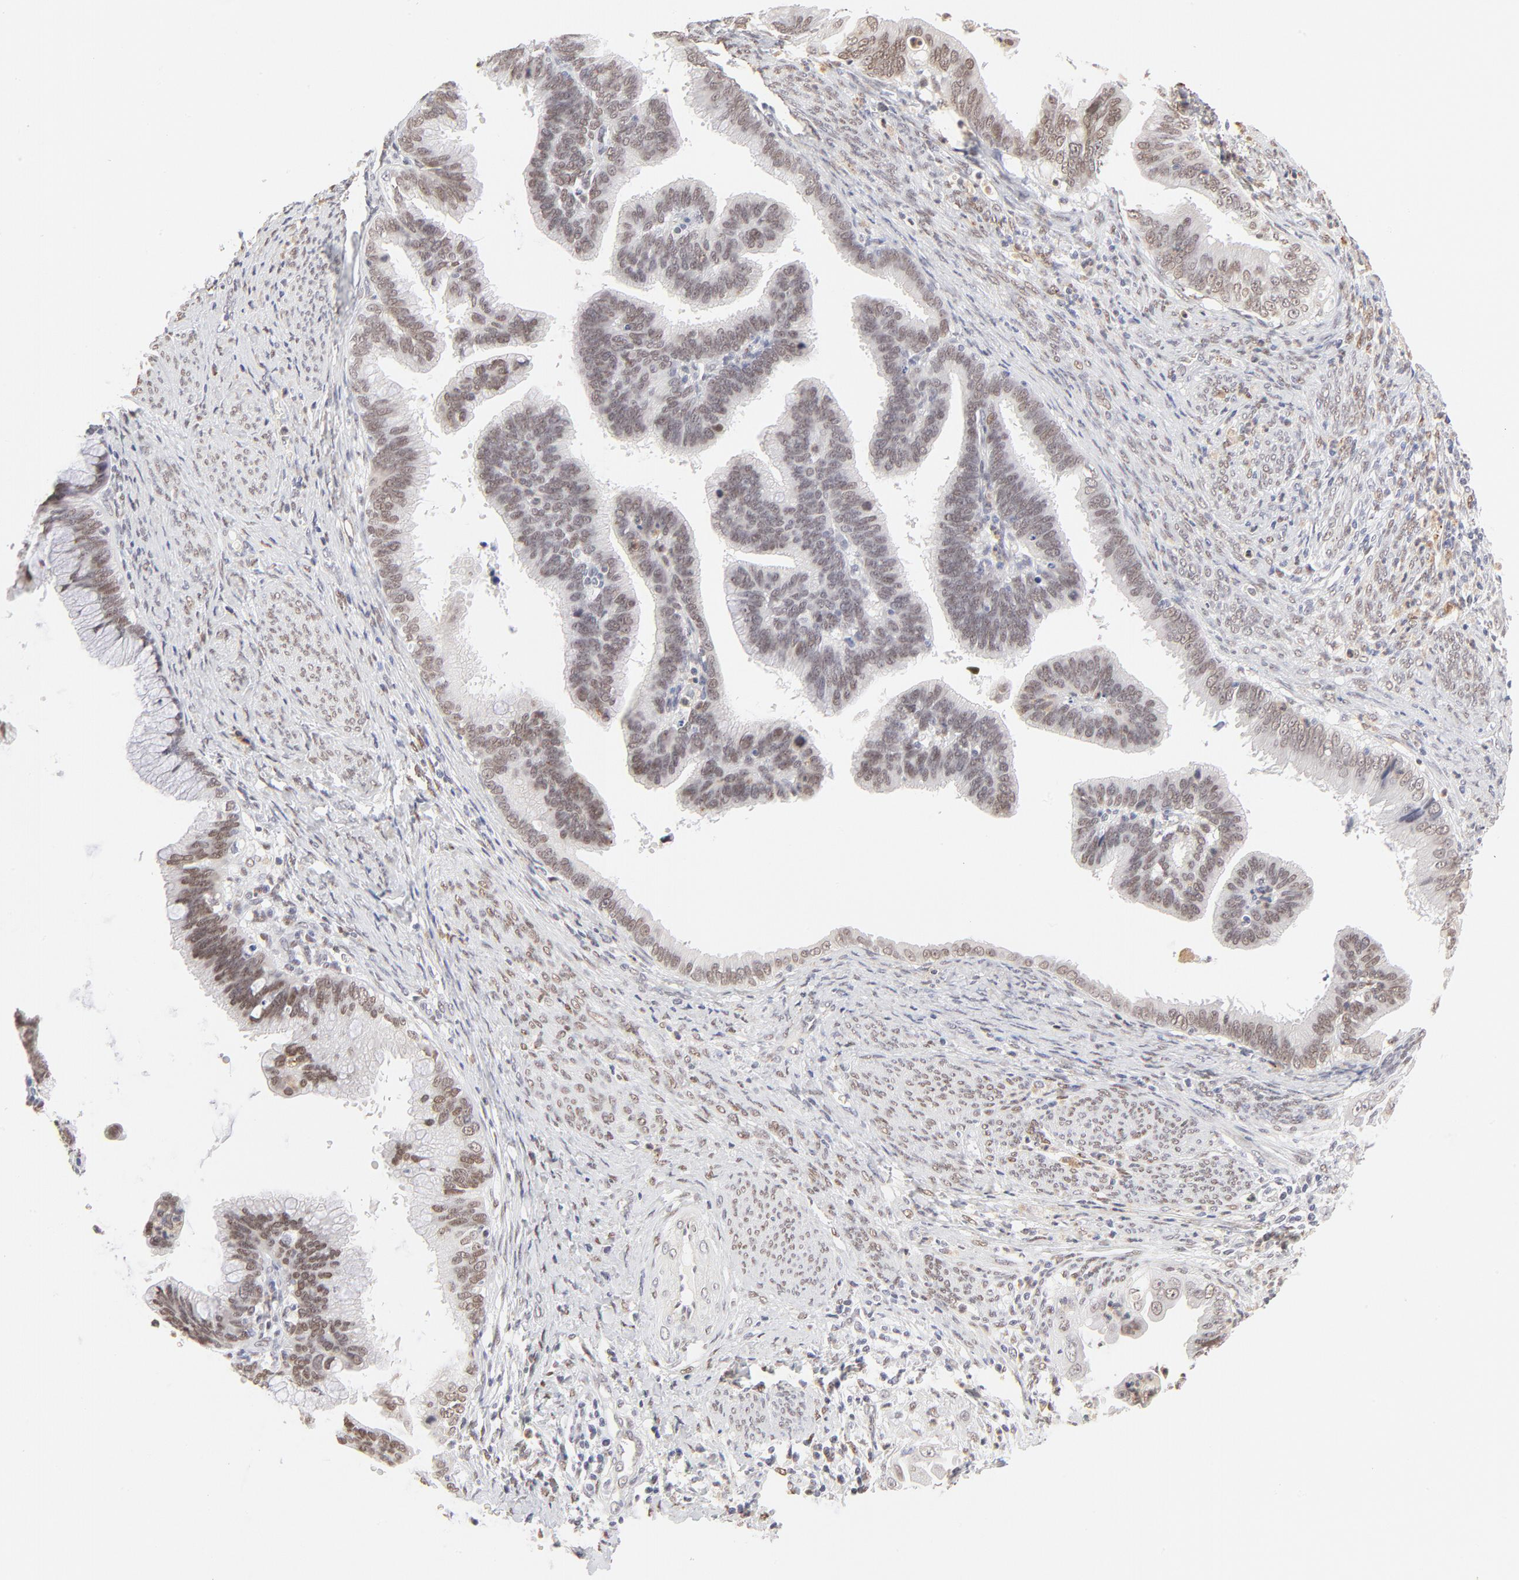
{"staining": {"intensity": "moderate", "quantity": "25%-75%", "location": "nuclear"}, "tissue": "cervical cancer", "cell_type": "Tumor cells", "image_type": "cancer", "snomed": [{"axis": "morphology", "description": "Adenocarcinoma, NOS"}, {"axis": "topography", "description": "Cervix"}], "caption": "Cervical cancer (adenocarcinoma) stained with DAB (3,3'-diaminobenzidine) immunohistochemistry (IHC) demonstrates medium levels of moderate nuclear staining in about 25%-75% of tumor cells.", "gene": "PBX1", "patient": {"sex": "female", "age": 47}}